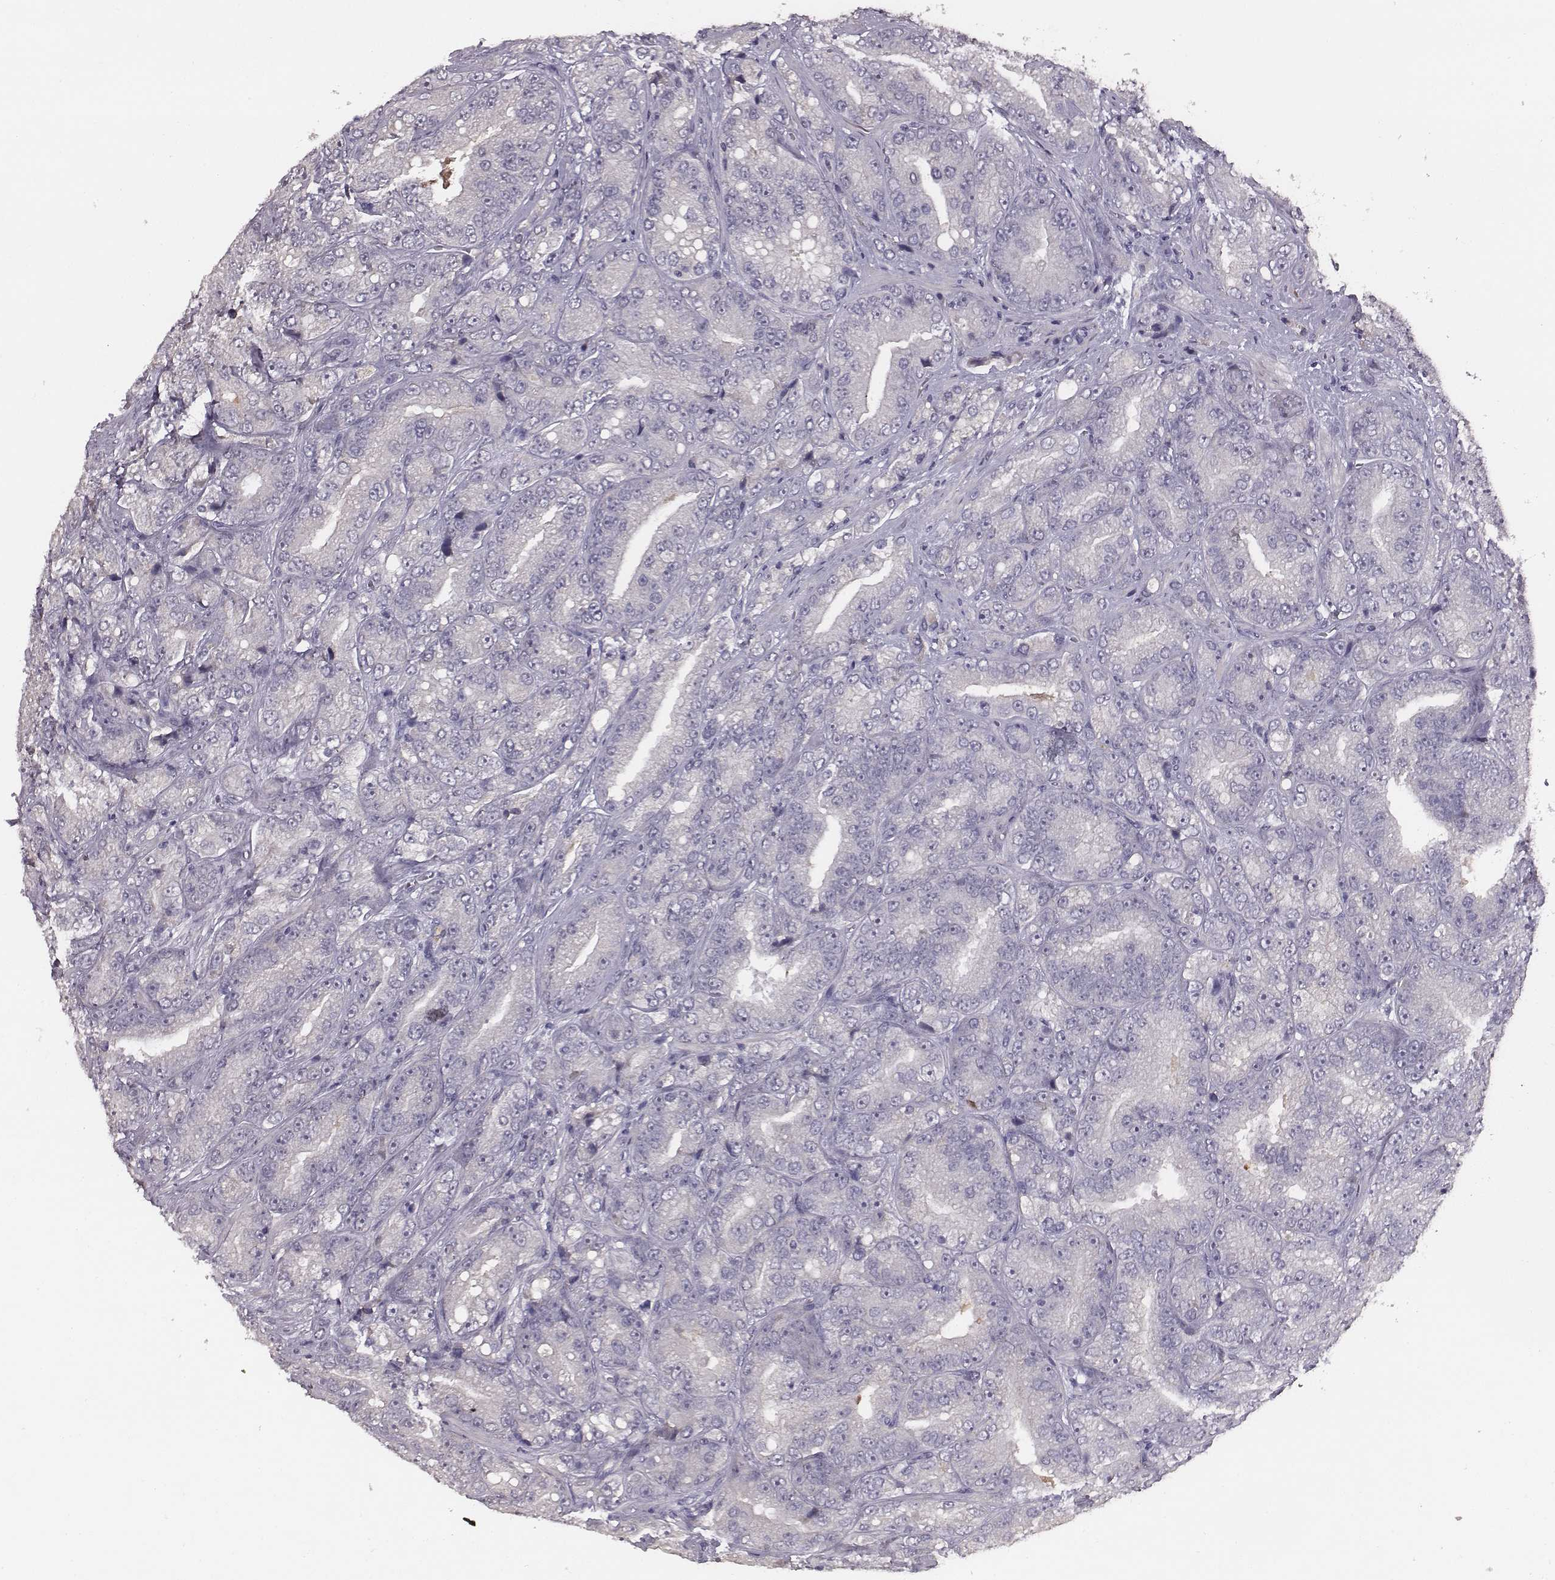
{"staining": {"intensity": "negative", "quantity": "none", "location": "none"}, "tissue": "prostate cancer", "cell_type": "Tumor cells", "image_type": "cancer", "snomed": [{"axis": "morphology", "description": "Adenocarcinoma, NOS"}, {"axis": "topography", "description": "Prostate"}], "caption": "A high-resolution micrograph shows immunohistochemistry staining of prostate cancer, which reveals no significant expression in tumor cells.", "gene": "SLC22A6", "patient": {"sex": "male", "age": 63}}